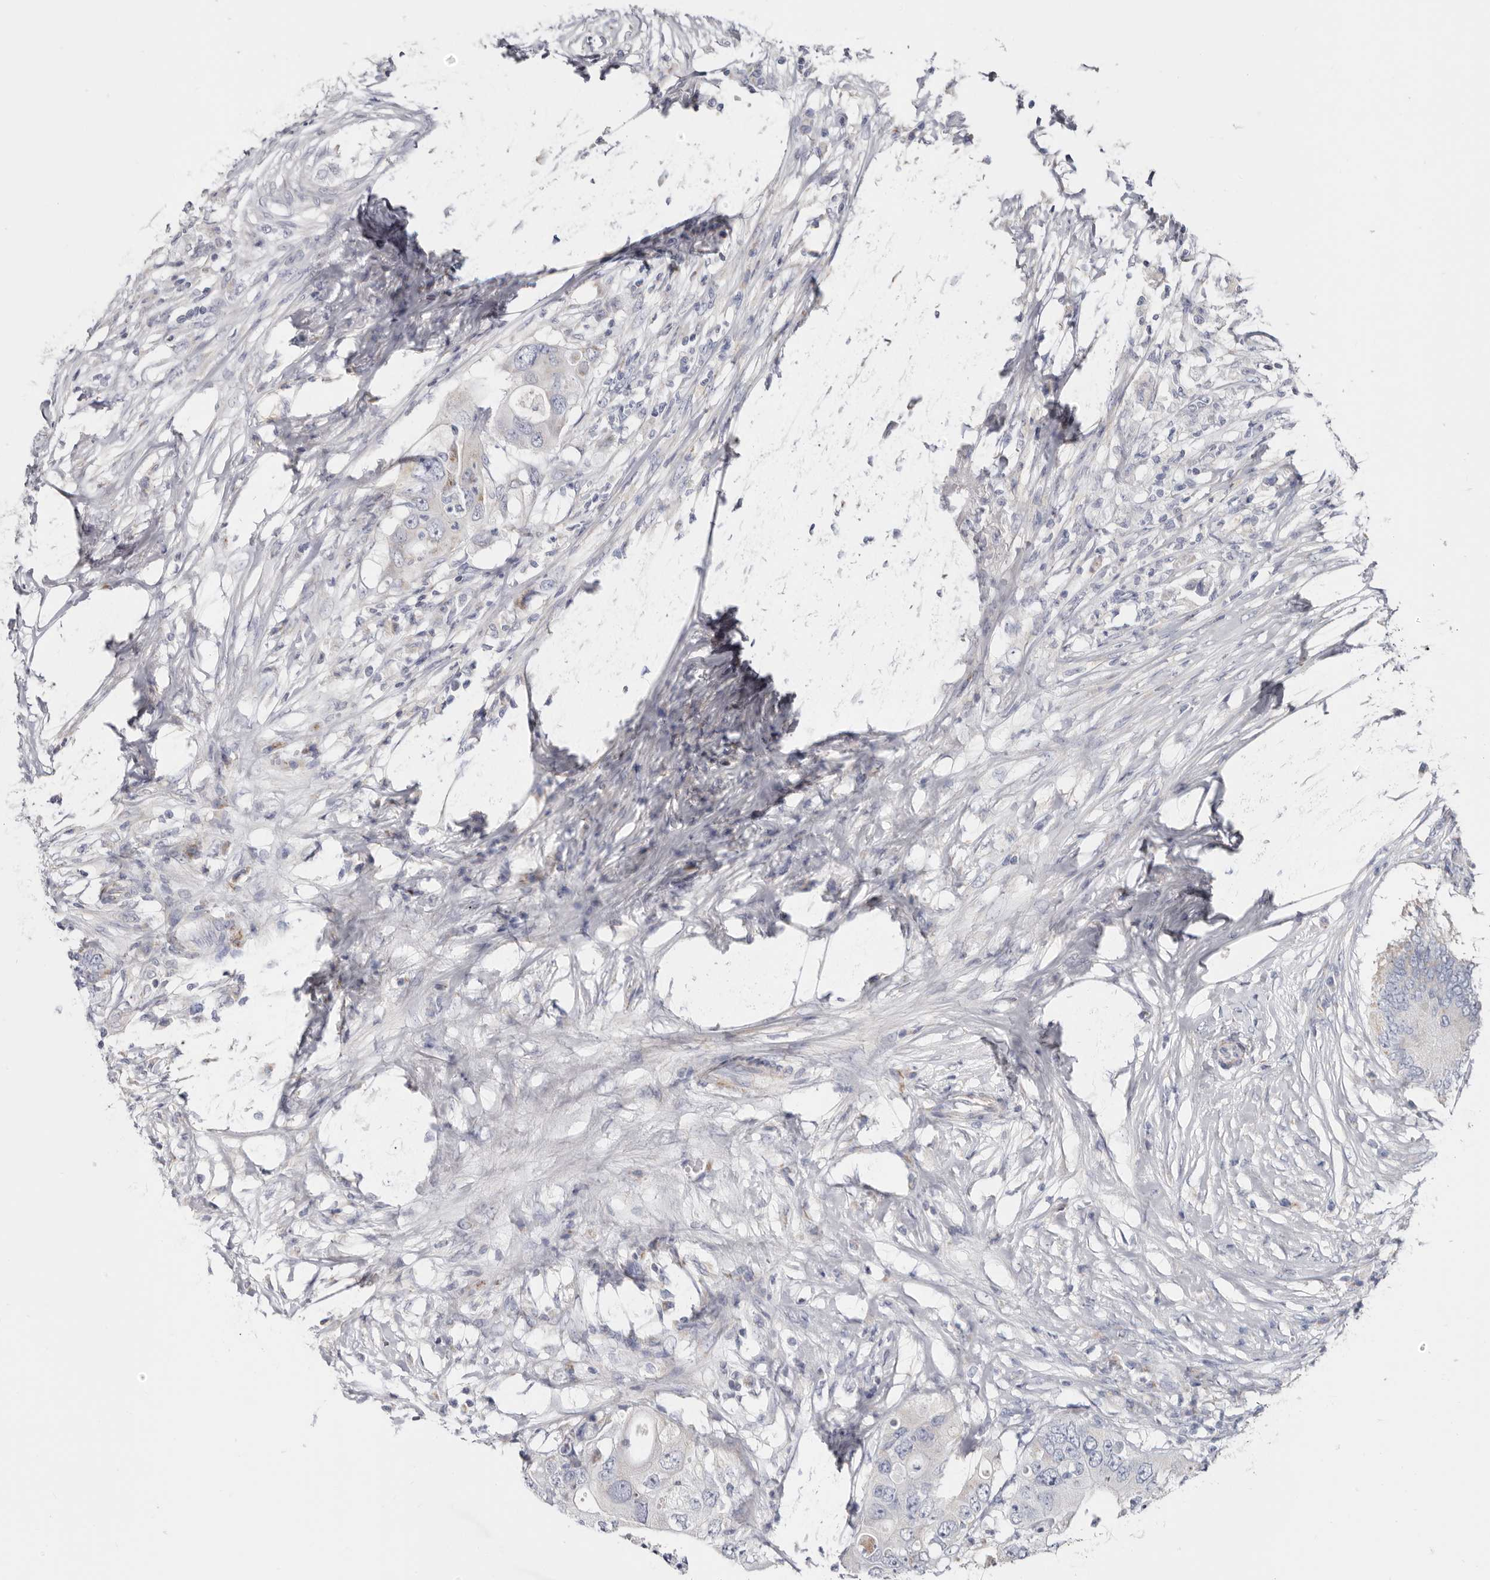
{"staining": {"intensity": "weak", "quantity": "<25%", "location": "cytoplasmic/membranous"}, "tissue": "colorectal cancer", "cell_type": "Tumor cells", "image_type": "cancer", "snomed": [{"axis": "morphology", "description": "Adenocarcinoma, NOS"}, {"axis": "topography", "description": "Colon"}], "caption": "Immunohistochemical staining of colorectal cancer reveals no significant expression in tumor cells. (Stains: DAB immunohistochemistry with hematoxylin counter stain, Microscopy: brightfield microscopy at high magnification).", "gene": "RSPO2", "patient": {"sex": "male", "age": 71}}